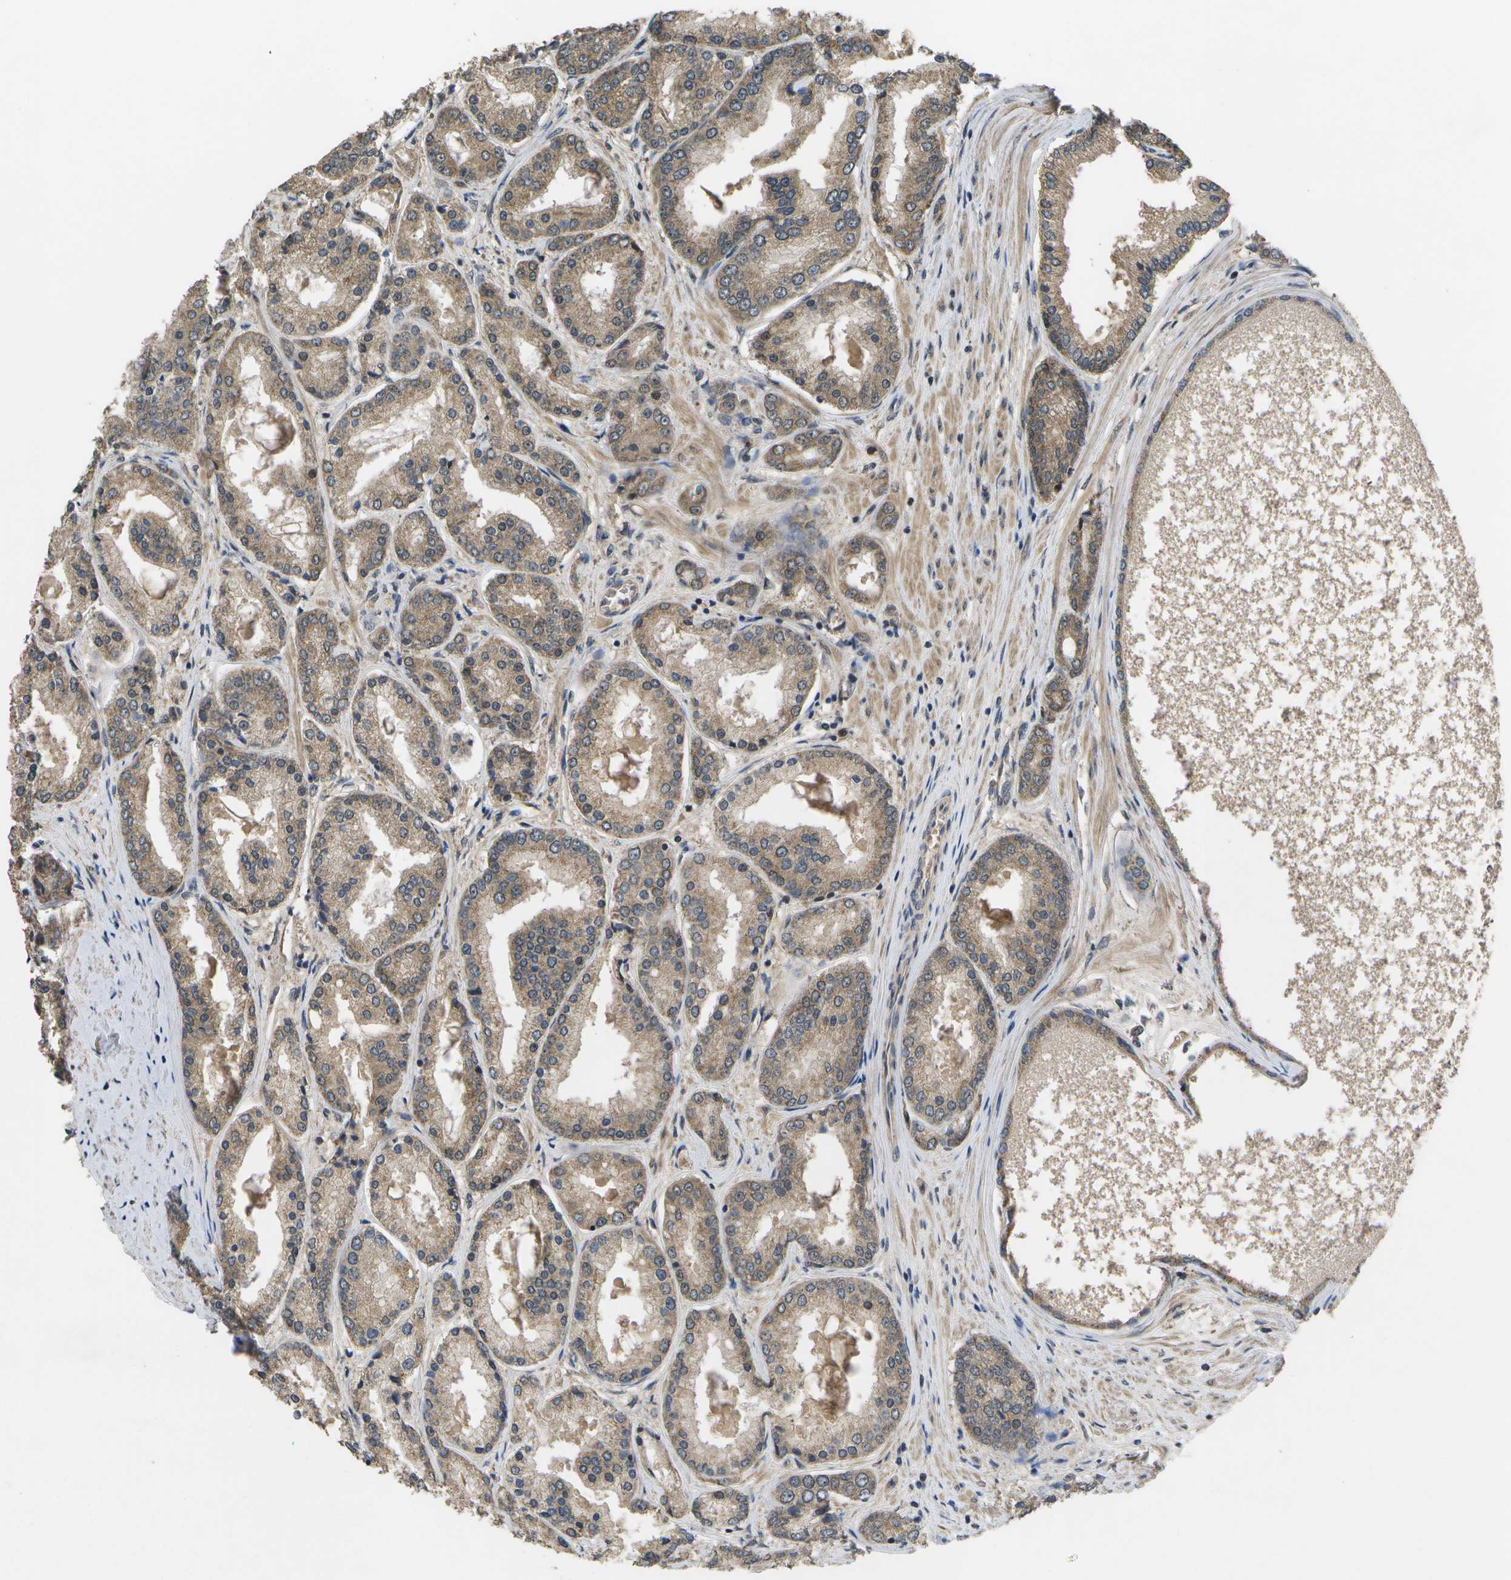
{"staining": {"intensity": "moderate", "quantity": ">75%", "location": "cytoplasmic/membranous"}, "tissue": "prostate cancer", "cell_type": "Tumor cells", "image_type": "cancer", "snomed": [{"axis": "morphology", "description": "Adenocarcinoma, High grade"}, {"axis": "topography", "description": "Prostate"}], "caption": "Protein analysis of prostate cancer (high-grade adenocarcinoma) tissue demonstrates moderate cytoplasmic/membranous positivity in approximately >75% of tumor cells. (DAB (3,3'-diaminobenzidine) IHC with brightfield microscopy, high magnification).", "gene": "ALAS1", "patient": {"sex": "male", "age": 59}}